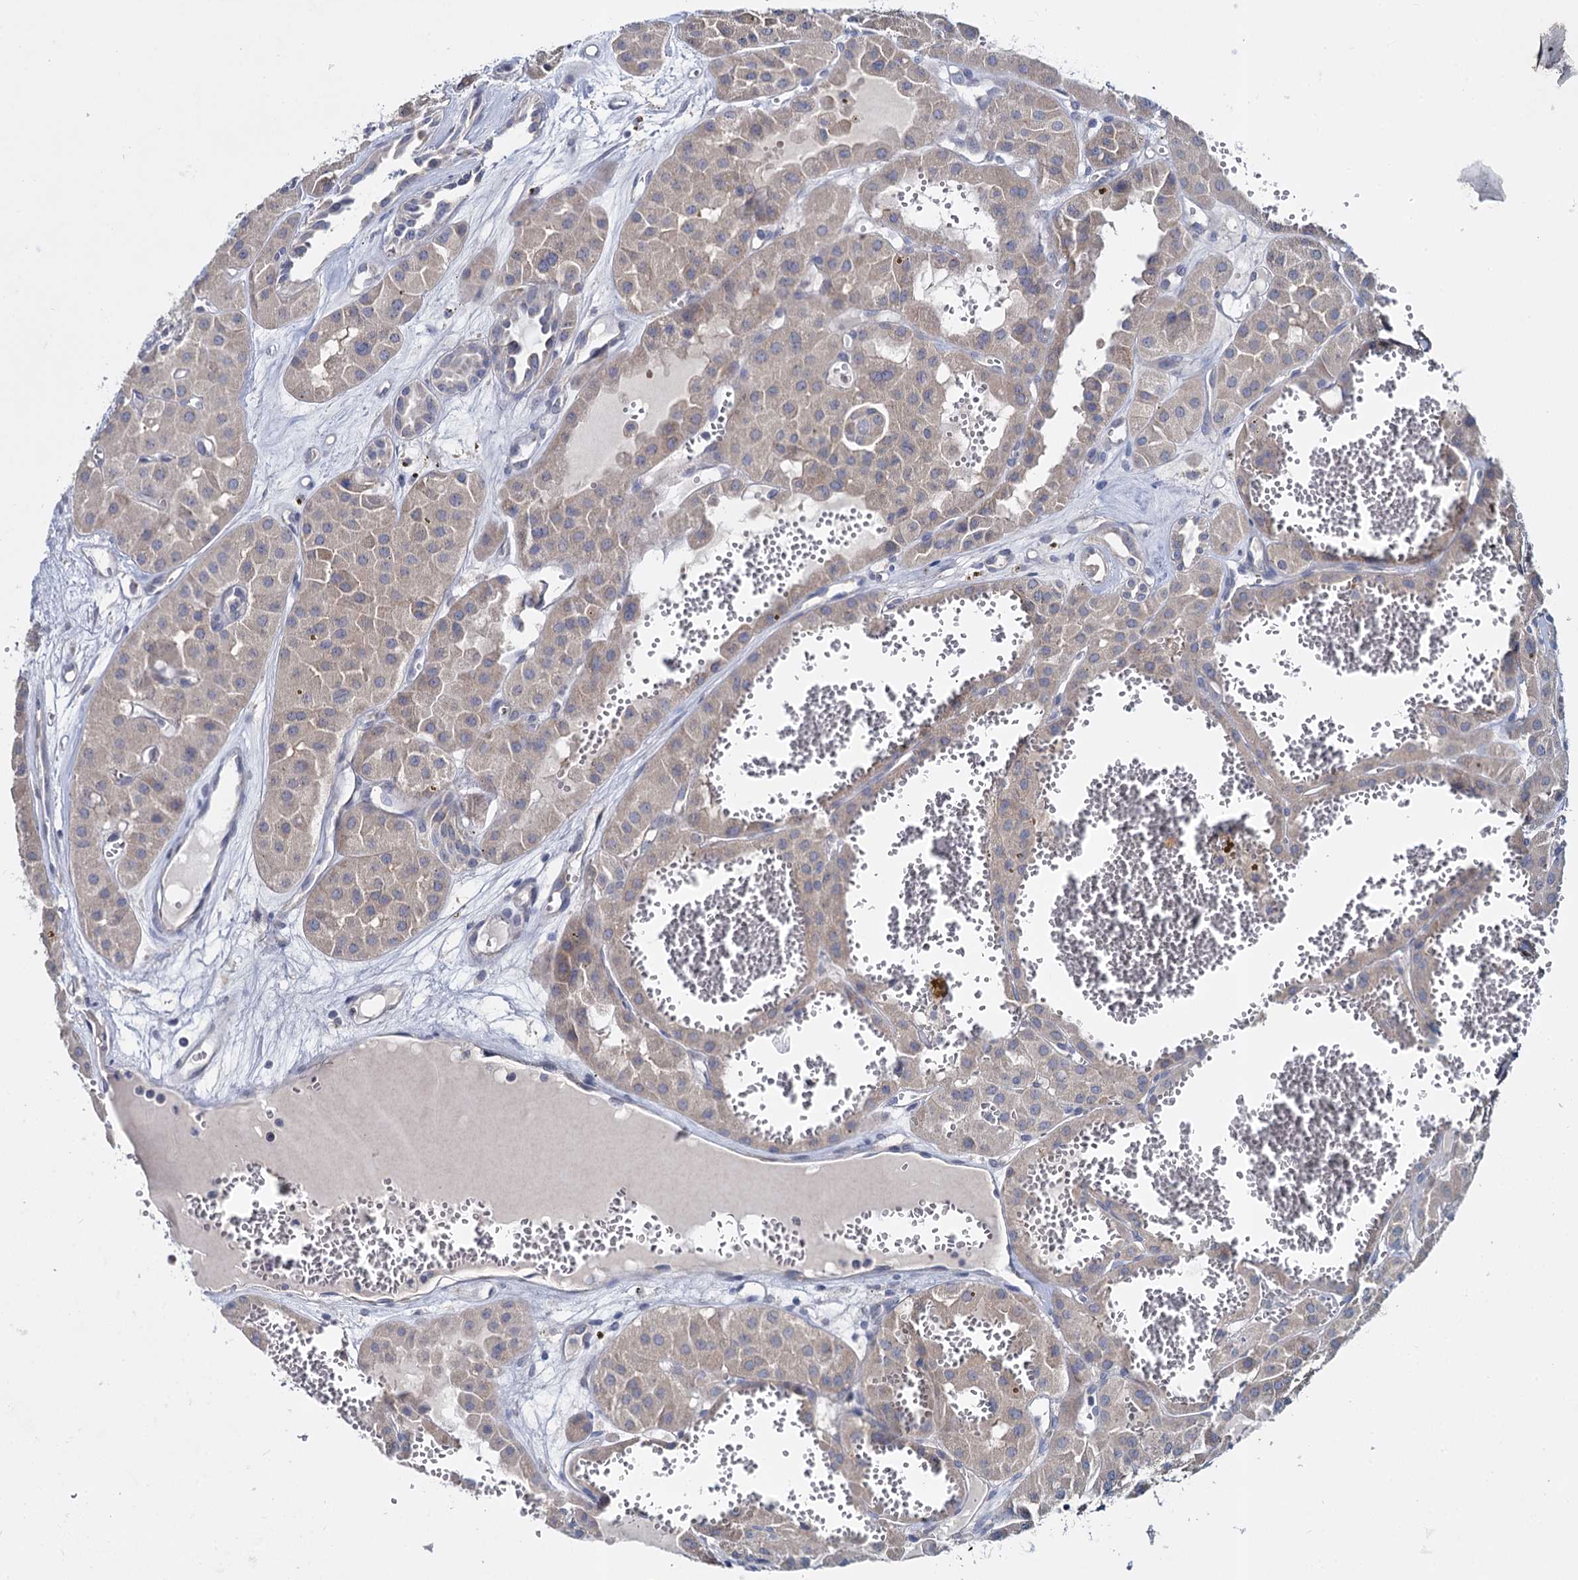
{"staining": {"intensity": "moderate", "quantity": ">75%", "location": "cytoplasmic/membranous"}, "tissue": "renal cancer", "cell_type": "Tumor cells", "image_type": "cancer", "snomed": [{"axis": "morphology", "description": "Carcinoma, NOS"}, {"axis": "topography", "description": "Kidney"}], "caption": "Brown immunohistochemical staining in renal cancer (carcinoma) reveals moderate cytoplasmic/membranous staining in approximately >75% of tumor cells.", "gene": "GSTM2", "patient": {"sex": "female", "age": 75}}